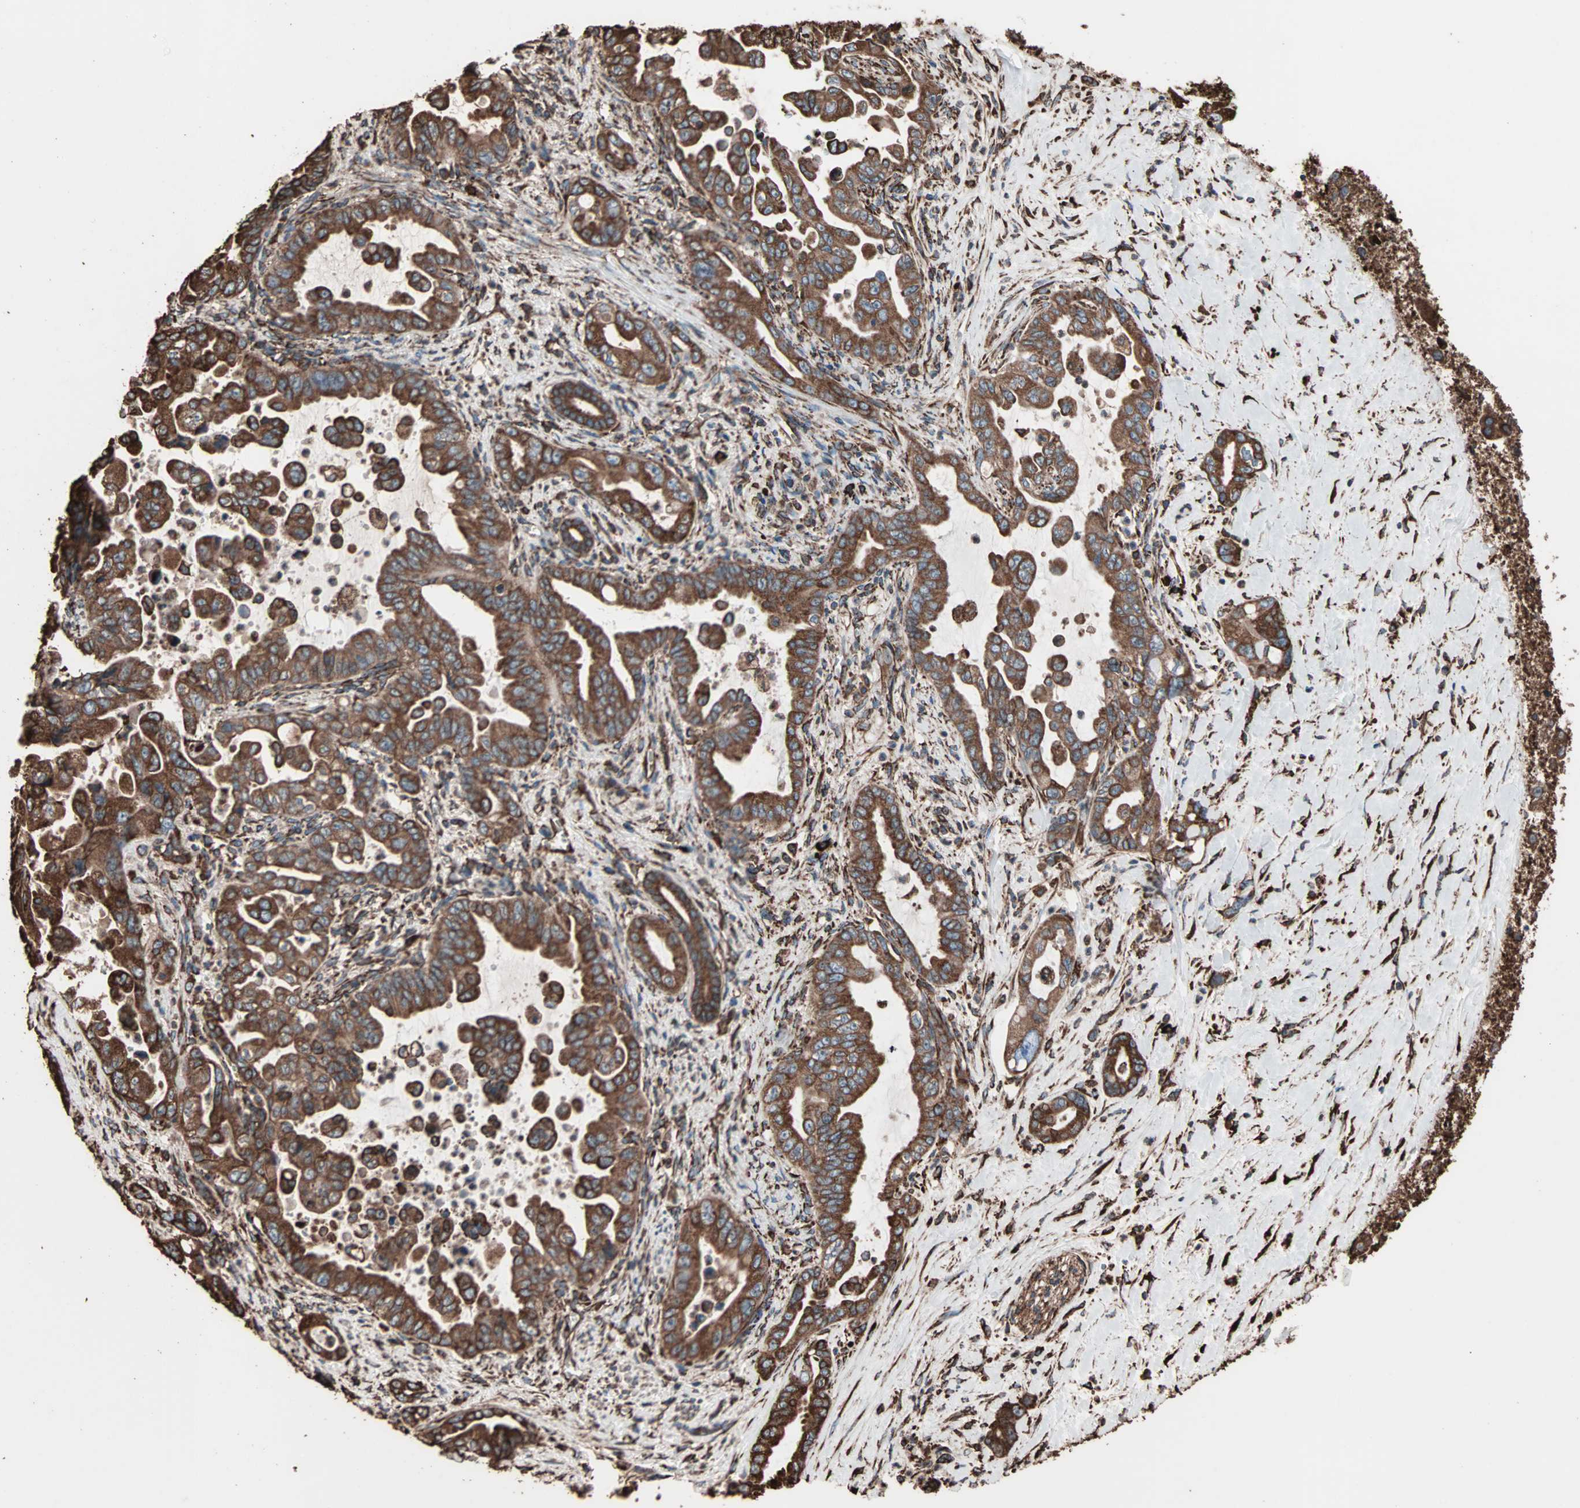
{"staining": {"intensity": "strong", "quantity": ">75%", "location": "cytoplasmic/membranous"}, "tissue": "pancreatic cancer", "cell_type": "Tumor cells", "image_type": "cancer", "snomed": [{"axis": "morphology", "description": "Adenocarcinoma, NOS"}, {"axis": "topography", "description": "Pancreas"}], "caption": "Strong cytoplasmic/membranous protein staining is identified in about >75% of tumor cells in pancreatic cancer.", "gene": "HSP90B1", "patient": {"sex": "male", "age": 70}}